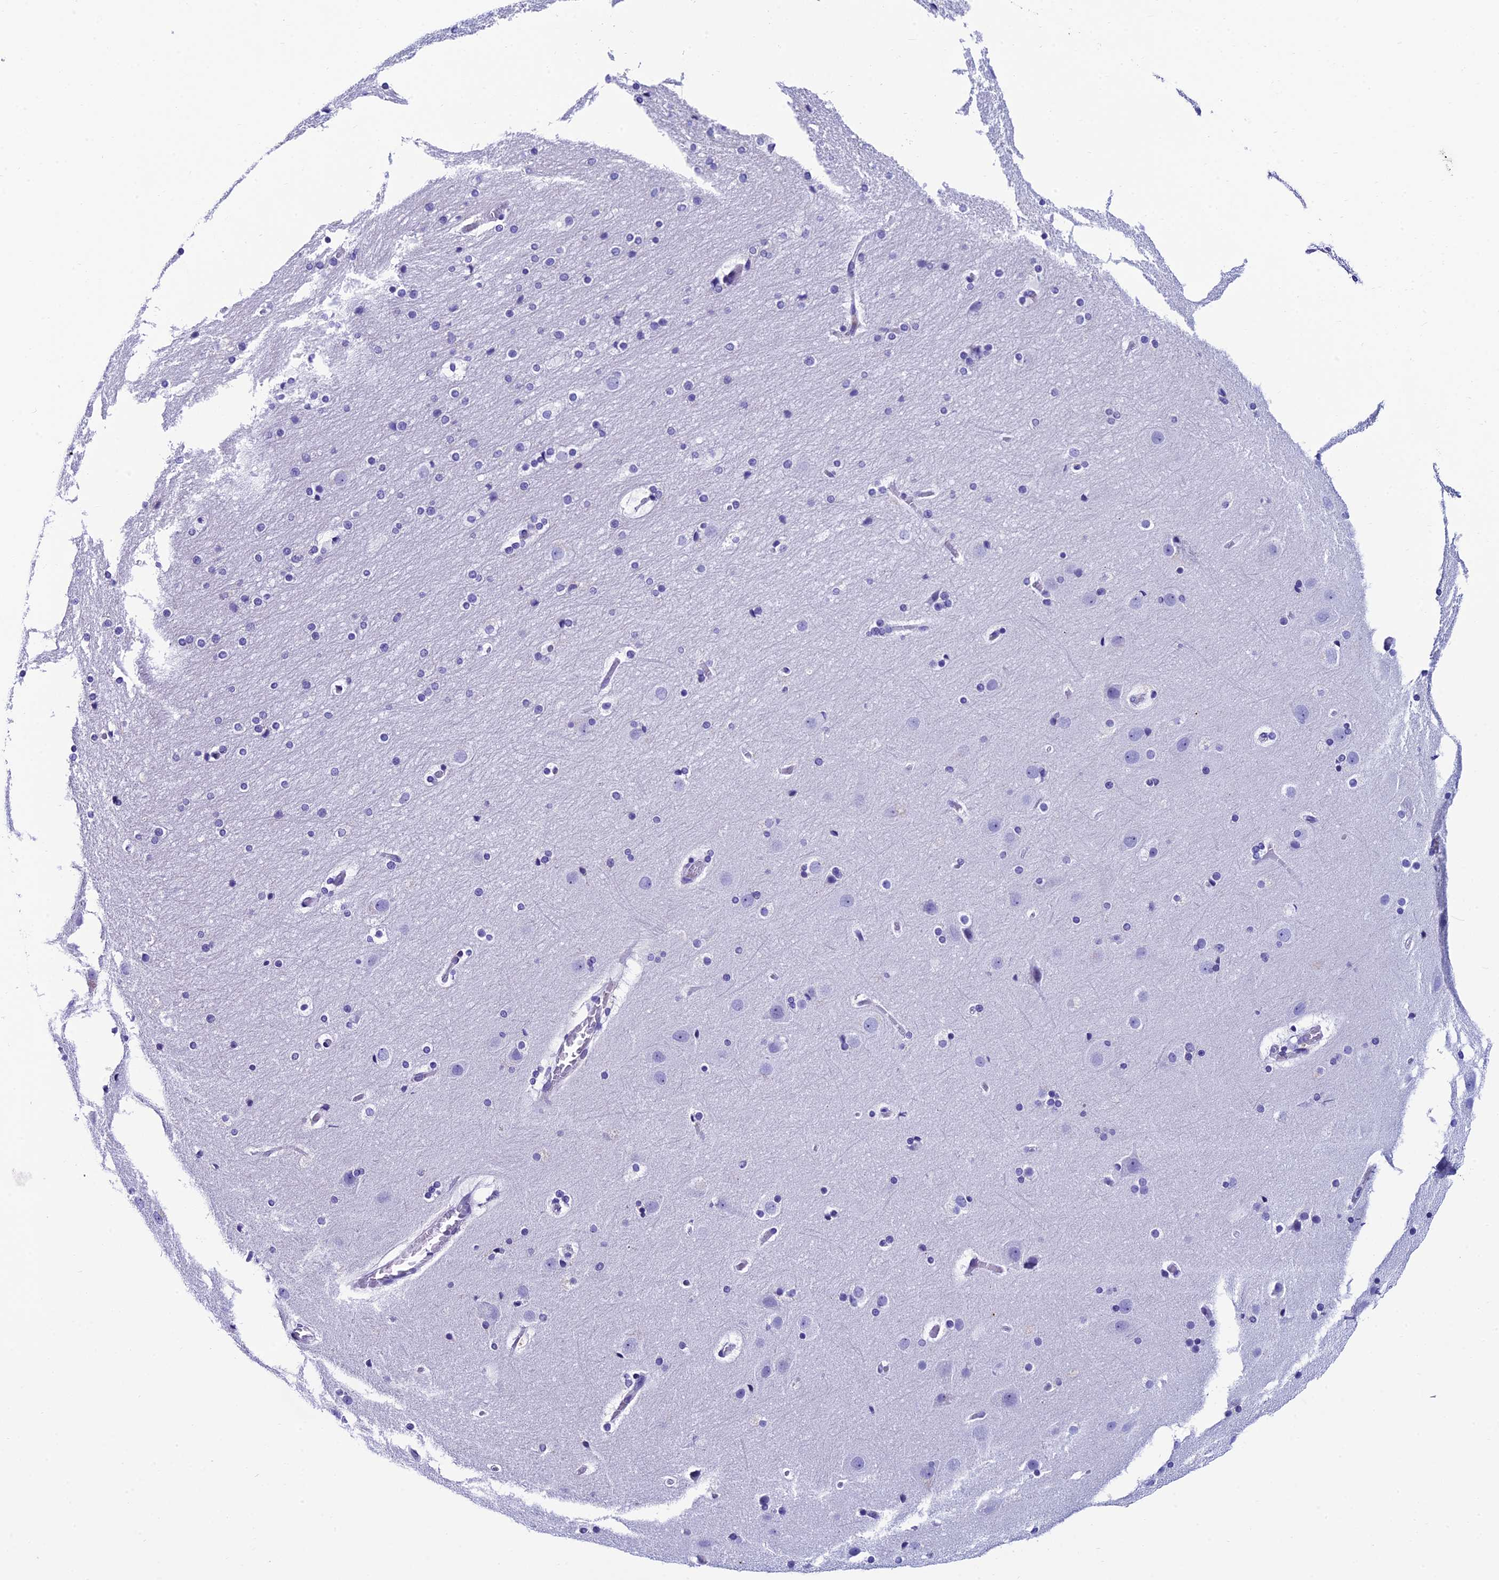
{"staining": {"intensity": "negative", "quantity": "none", "location": "none"}, "tissue": "cerebral cortex", "cell_type": "Endothelial cells", "image_type": "normal", "snomed": [{"axis": "morphology", "description": "Normal tissue, NOS"}, {"axis": "topography", "description": "Cerebral cortex"}], "caption": "Immunohistochemistry photomicrograph of normal cerebral cortex: cerebral cortex stained with DAB (3,3'-diaminobenzidine) reveals no significant protein positivity in endothelial cells.", "gene": "REEP4", "patient": {"sex": "male", "age": 57}}